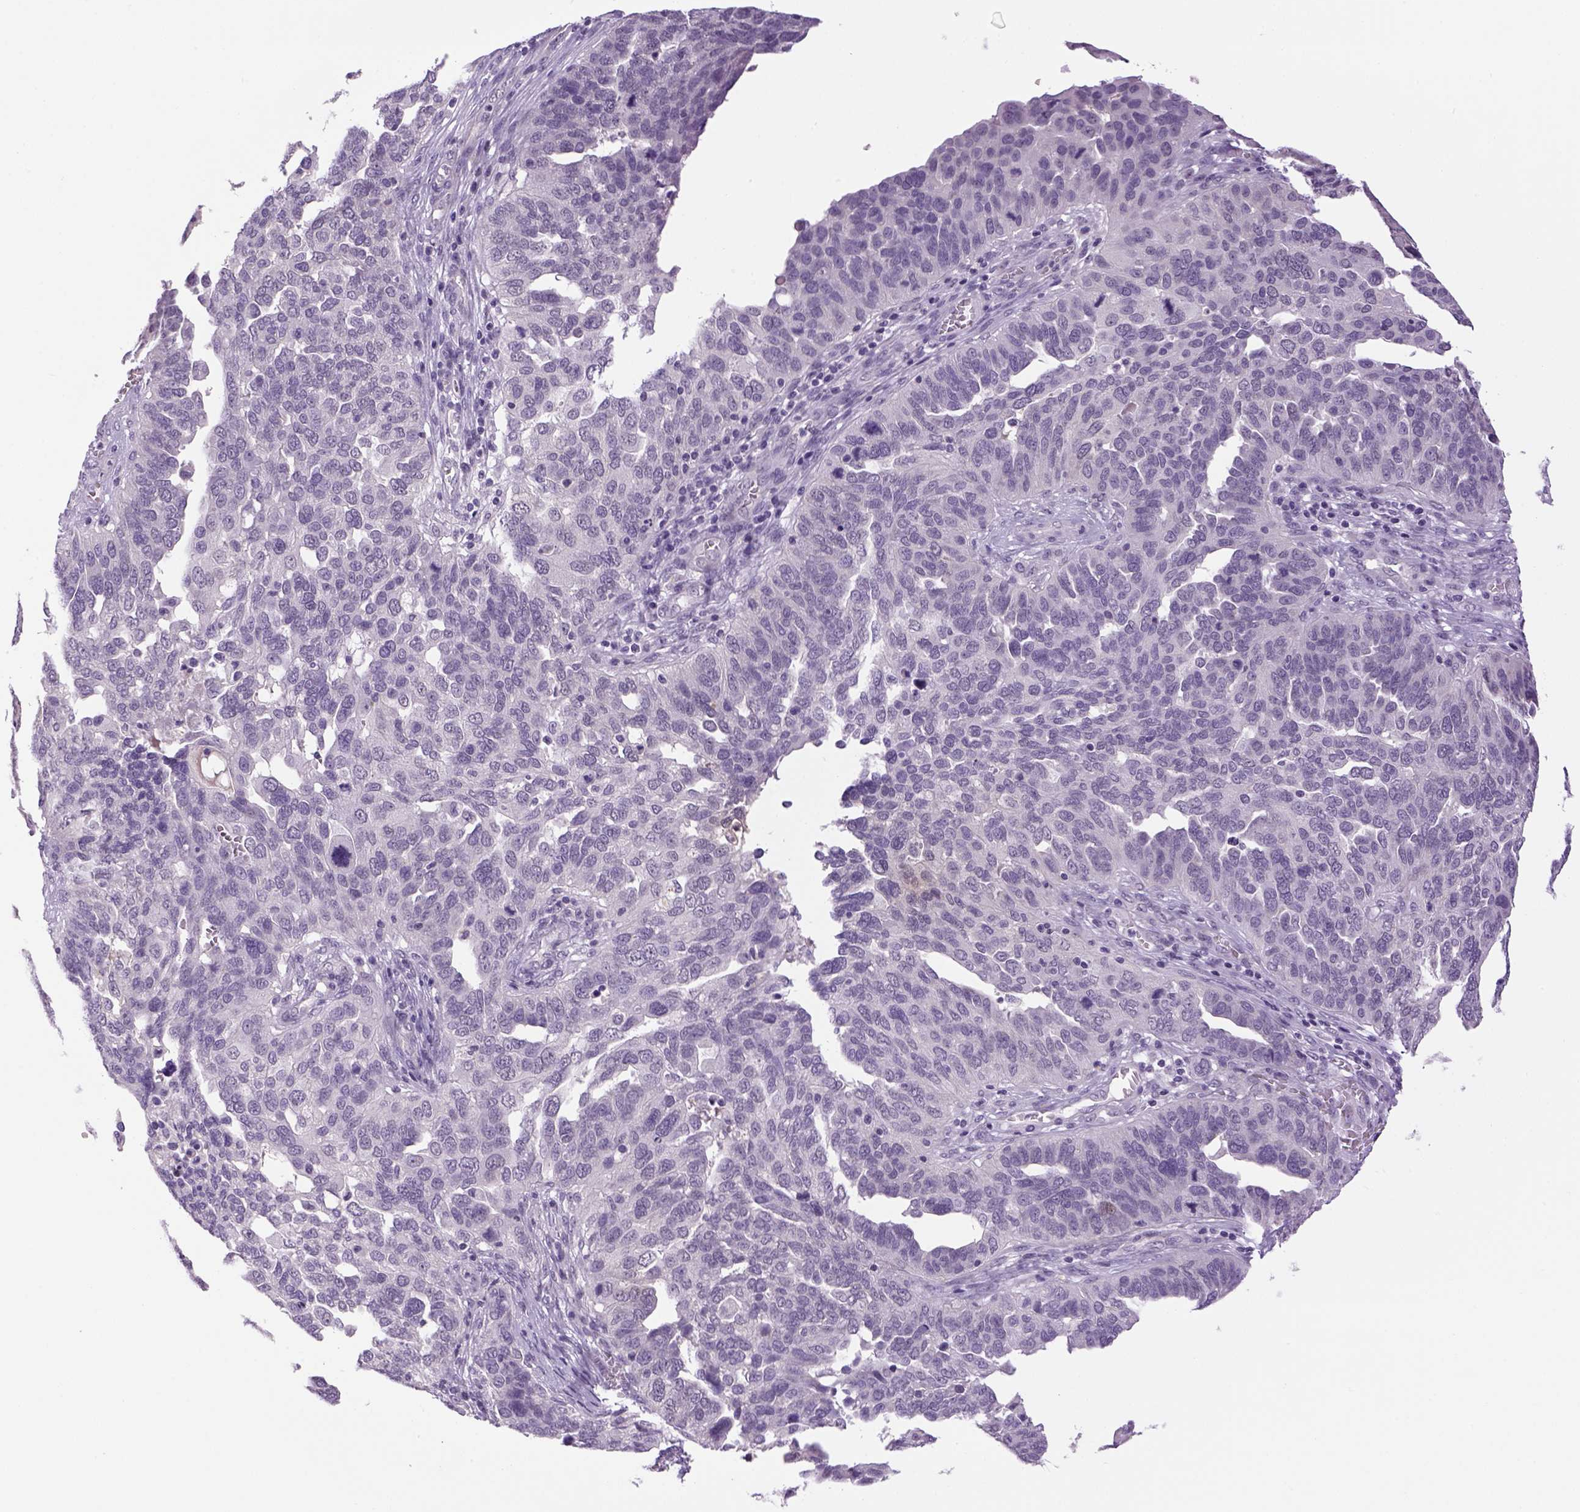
{"staining": {"intensity": "negative", "quantity": "none", "location": "none"}, "tissue": "ovarian cancer", "cell_type": "Tumor cells", "image_type": "cancer", "snomed": [{"axis": "morphology", "description": "Carcinoma, endometroid"}, {"axis": "topography", "description": "Soft tissue"}, {"axis": "topography", "description": "Ovary"}], "caption": "This is an IHC photomicrograph of endometroid carcinoma (ovarian). There is no staining in tumor cells.", "gene": "DBH", "patient": {"sex": "female", "age": 52}}